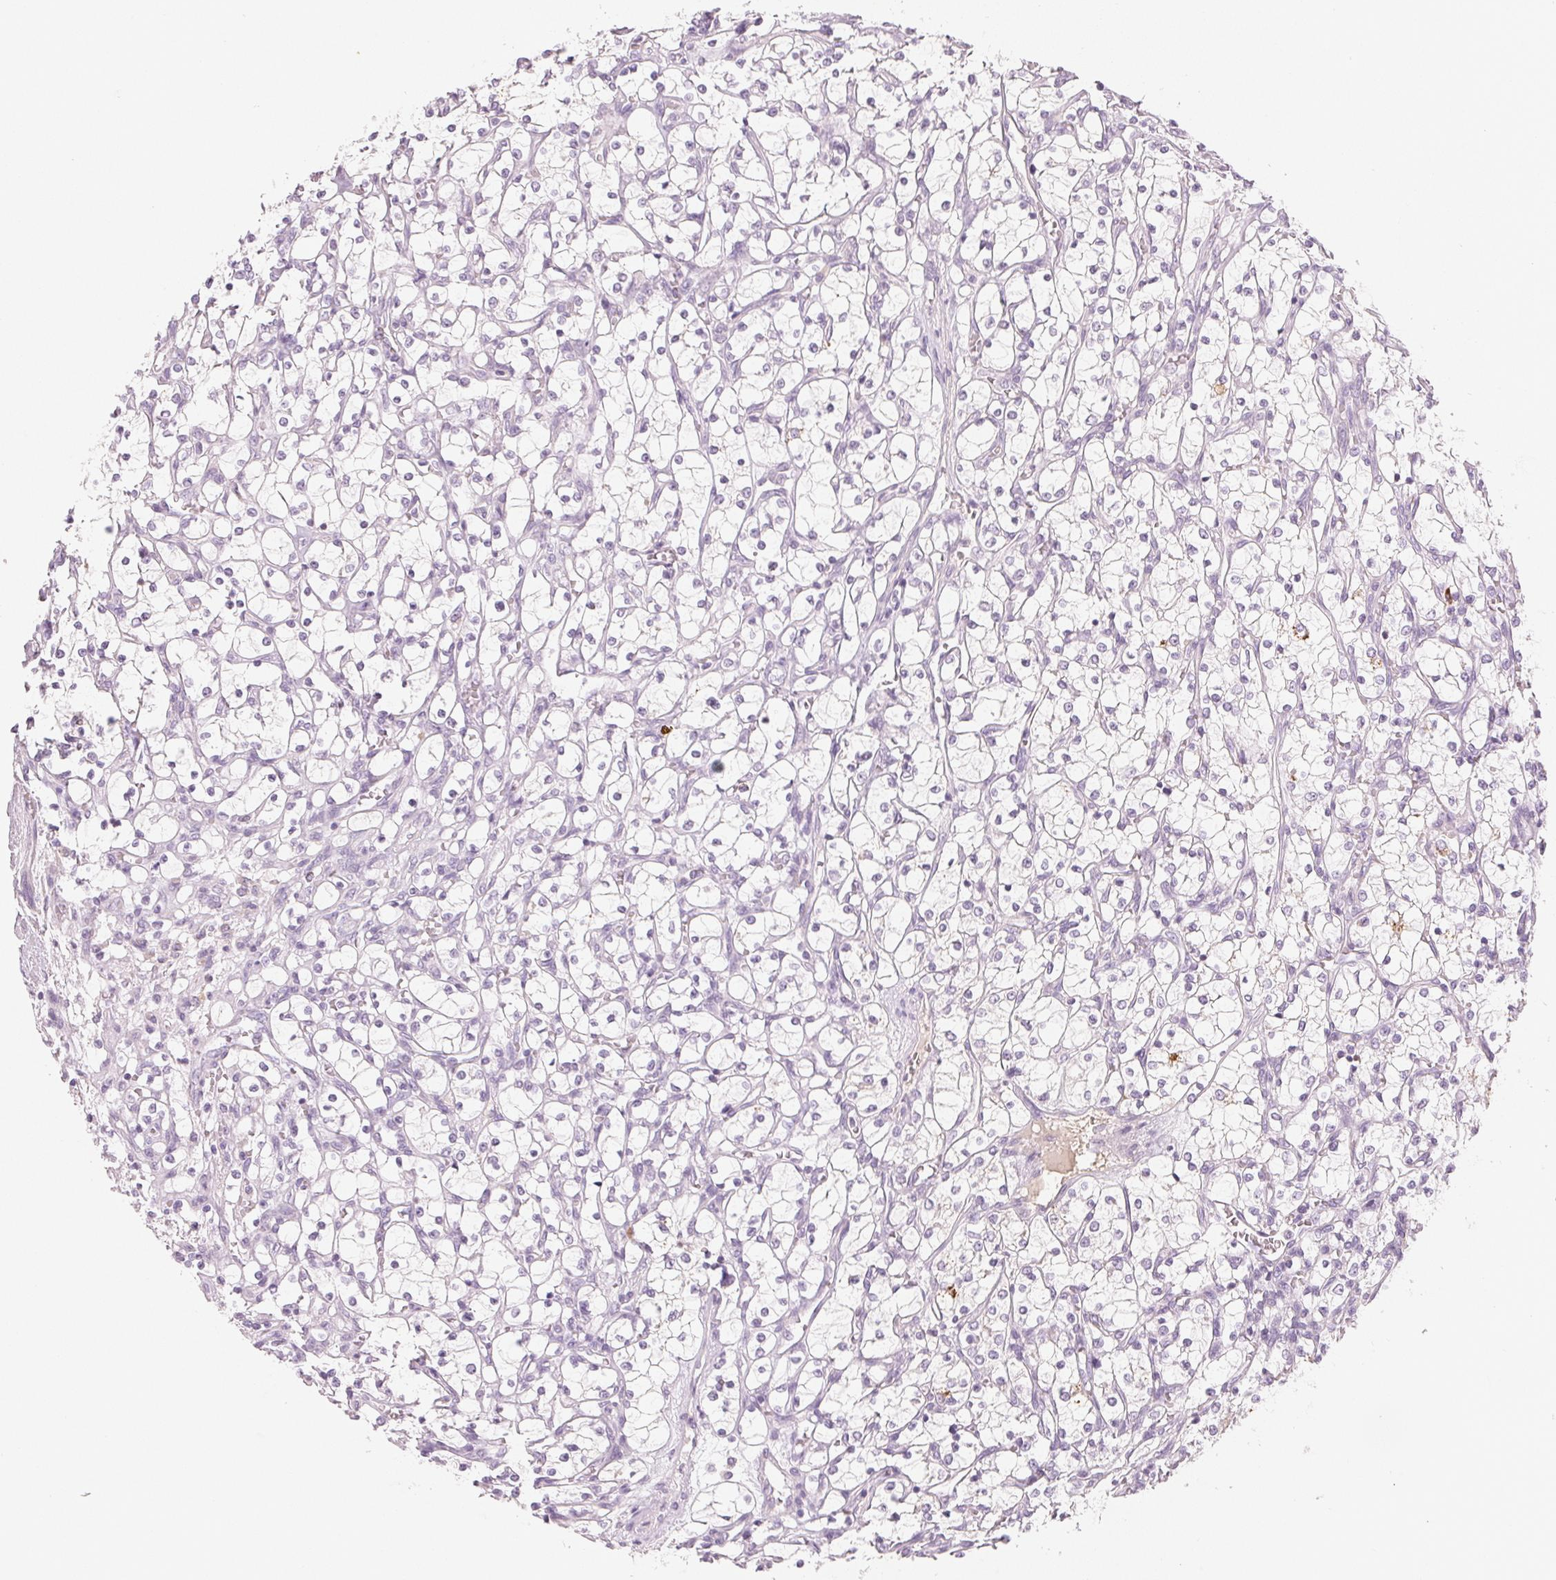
{"staining": {"intensity": "negative", "quantity": "none", "location": "none"}, "tissue": "renal cancer", "cell_type": "Tumor cells", "image_type": "cancer", "snomed": [{"axis": "morphology", "description": "Adenocarcinoma, NOS"}, {"axis": "topography", "description": "Kidney"}], "caption": "The photomicrograph reveals no significant staining in tumor cells of renal adenocarcinoma.", "gene": "RMDN2", "patient": {"sex": "female", "age": 69}}